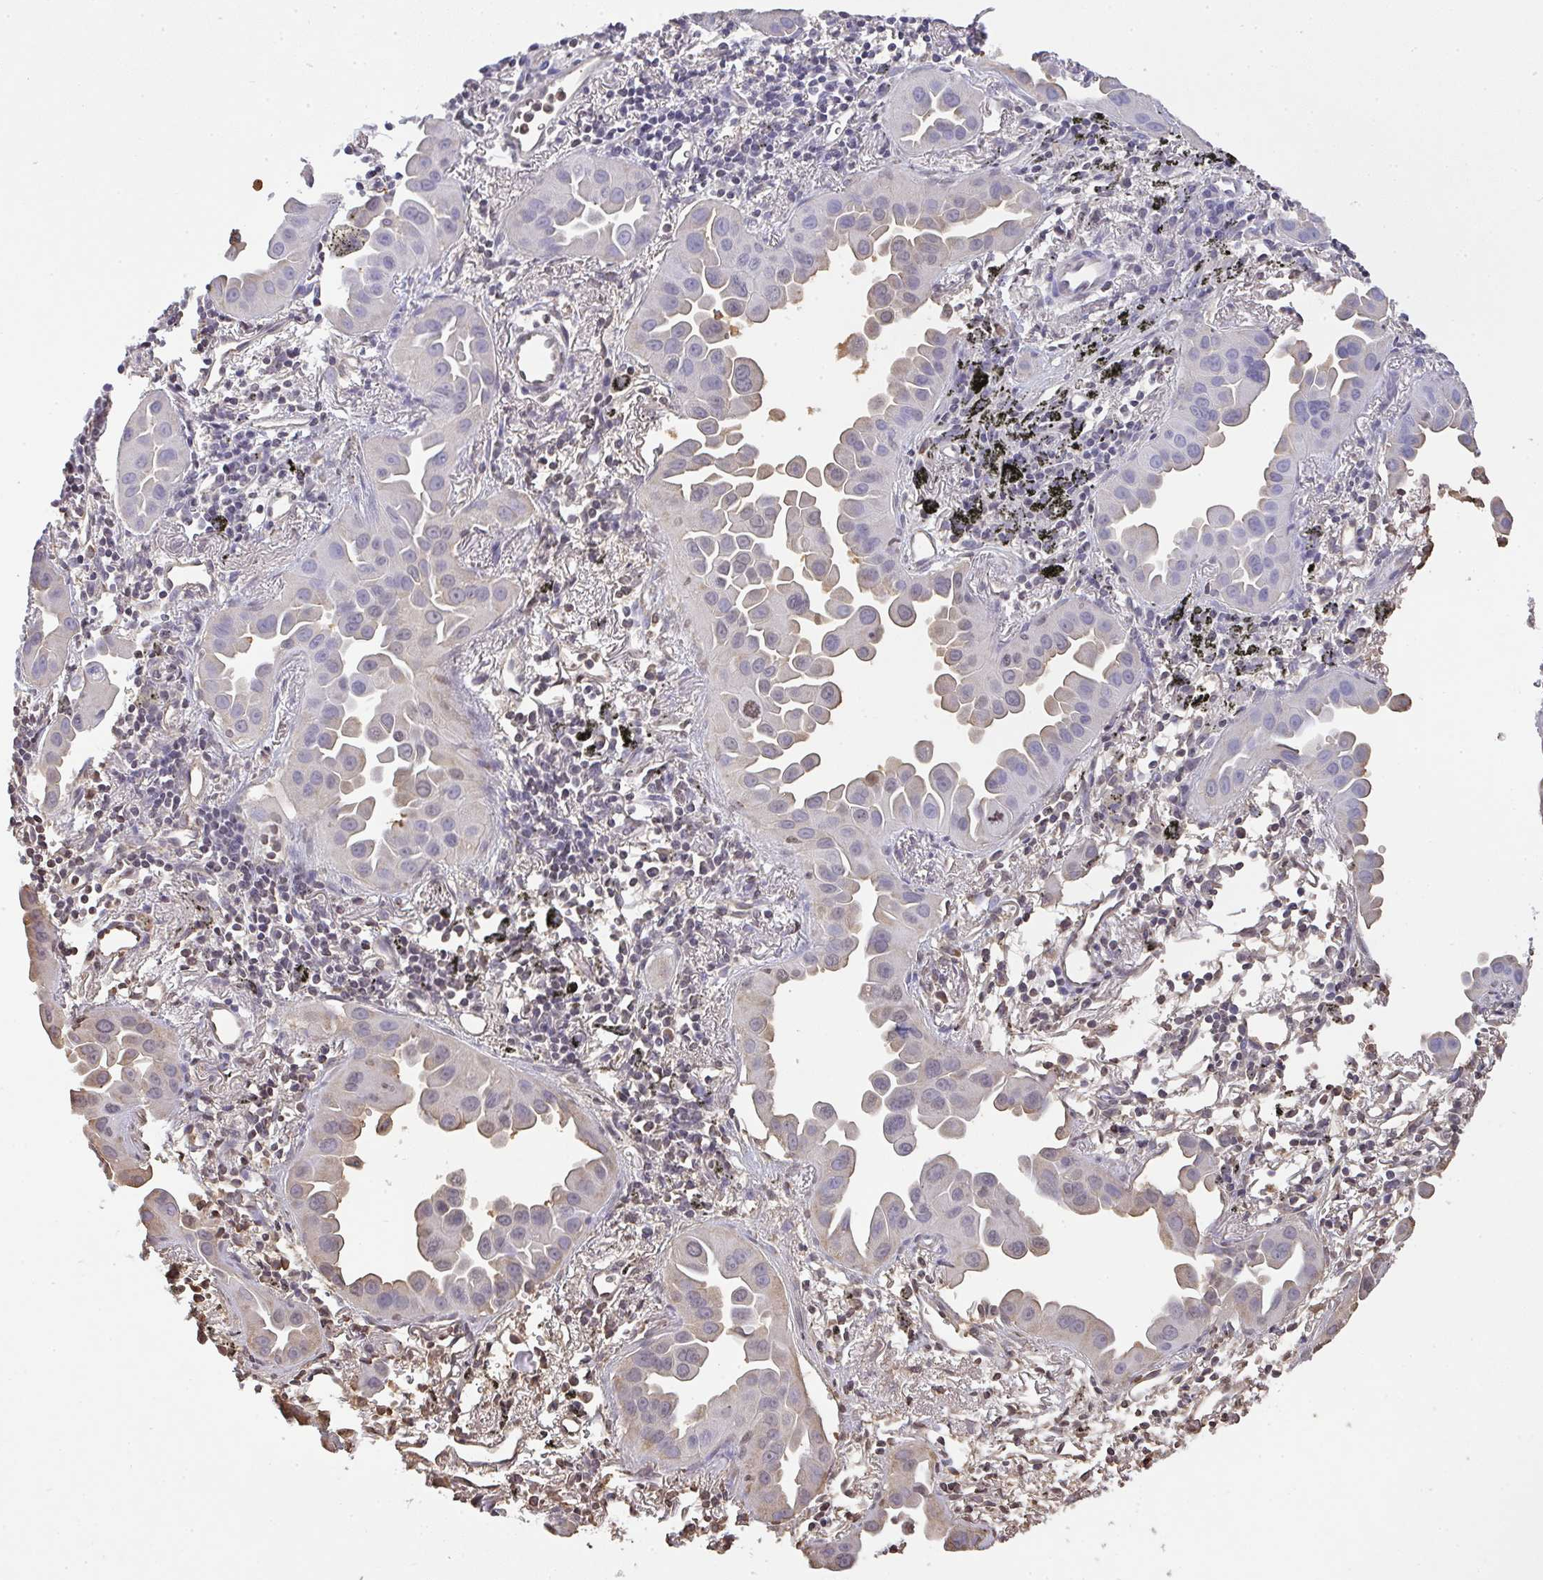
{"staining": {"intensity": "negative", "quantity": "none", "location": "none"}, "tissue": "lung cancer", "cell_type": "Tumor cells", "image_type": "cancer", "snomed": [{"axis": "morphology", "description": "Adenocarcinoma, NOS"}, {"axis": "topography", "description": "Lung"}], "caption": "Tumor cells show no significant protein expression in lung cancer (adenocarcinoma).", "gene": "SMYD5", "patient": {"sex": "male", "age": 68}}